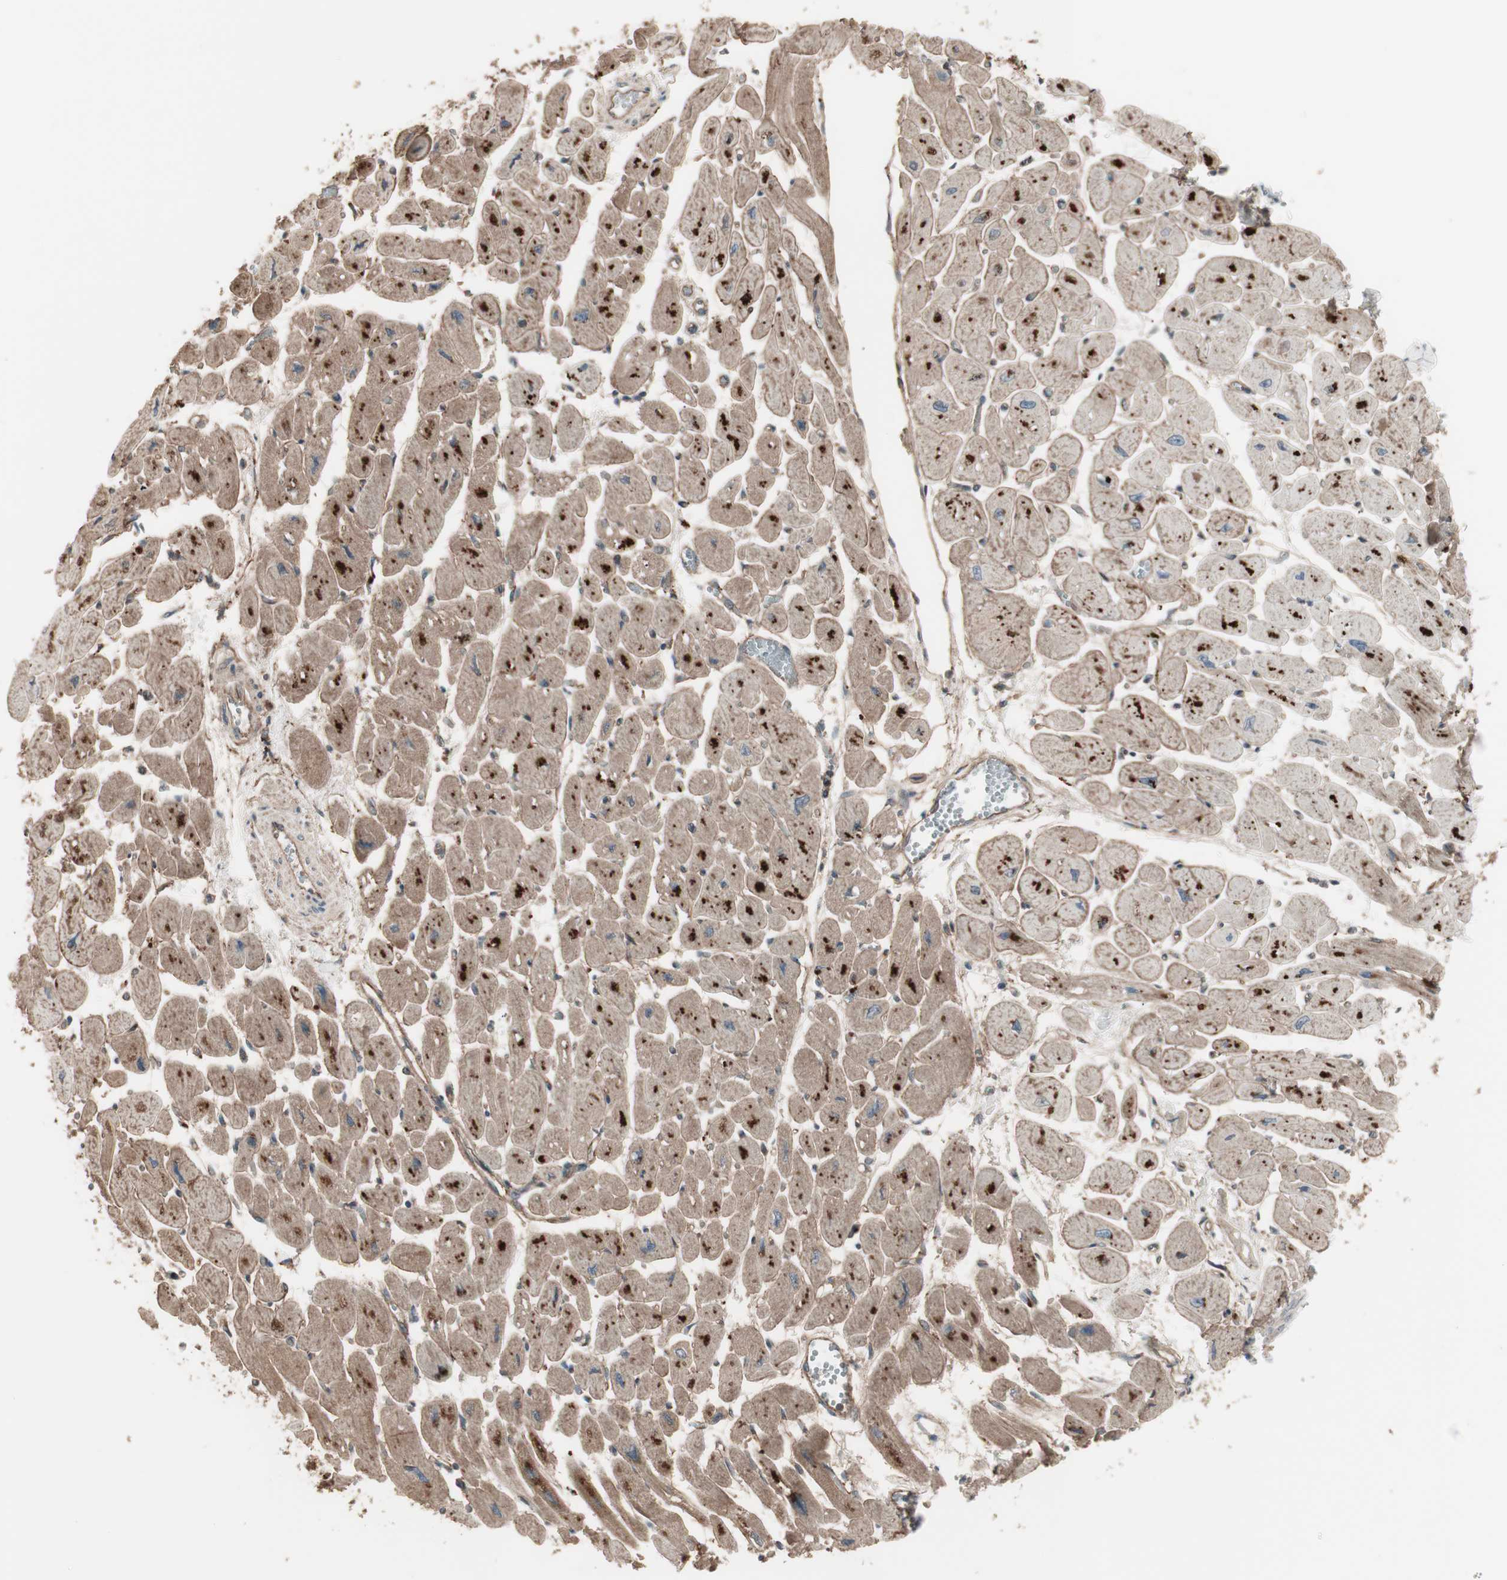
{"staining": {"intensity": "moderate", "quantity": ">75%", "location": "cytoplasmic/membranous"}, "tissue": "heart muscle", "cell_type": "Cardiomyocytes", "image_type": "normal", "snomed": [{"axis": "morphology", "description": "Normal tissue, NOS"}, {"axis": "topography", "description": "Heart"}], "caption": "Heart muscle stained with IHC shows moderate cytoplasmic/membranous expression in approximately >75% of cardiomyocytes.", "gene": "TFPI", "patient": {"sex": "female", "age": 54}}